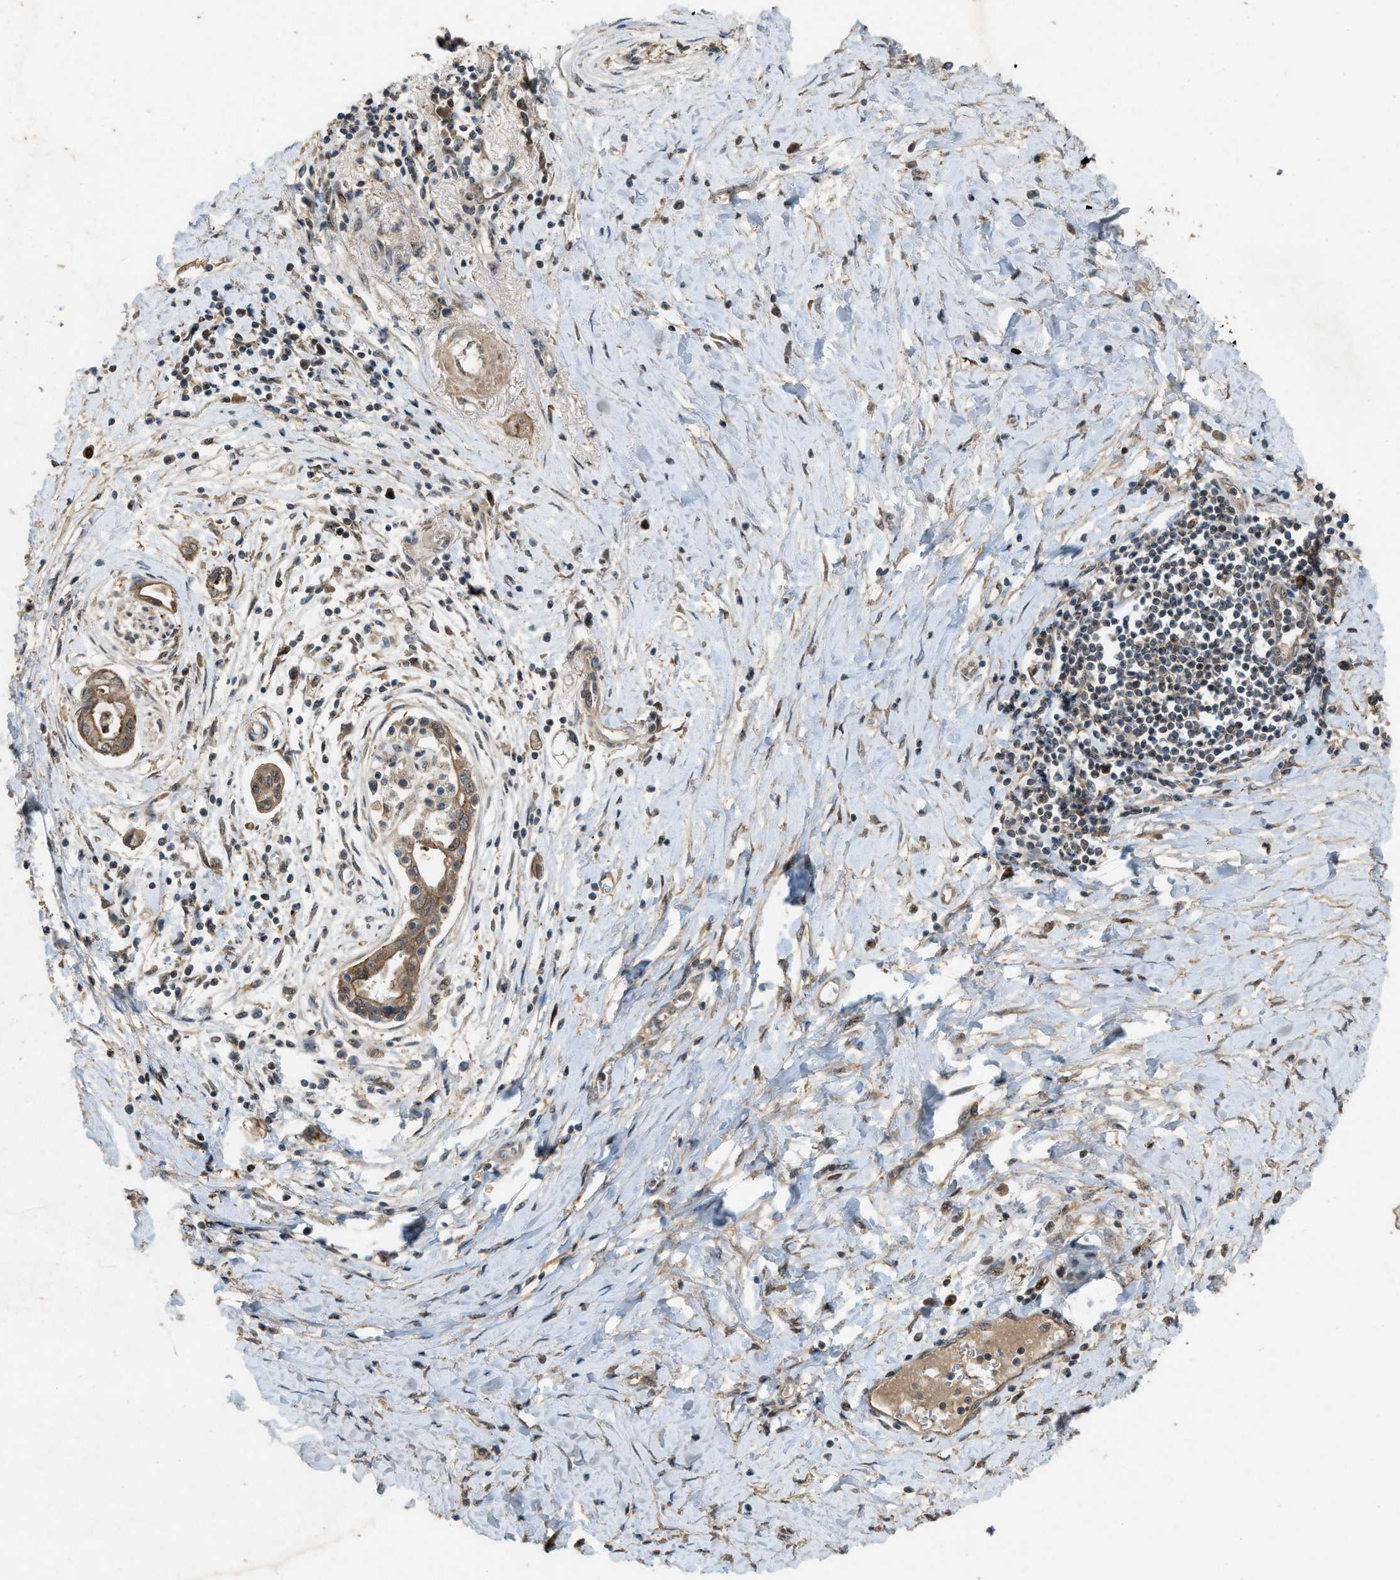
{"staining": {"intensity": "moderate", "quantity": ">75%", "location": "cytoplasmic/membranous"}, "tissue": "pancreatic cancer", "cell_type": "Tumor cells", "image_type": "cancer", "snomed": [{"axis": "morphology", "description": "Adenocarcinoma, NOS"}, {"axis": "topography", "description": "Pancreas"}], "caption": "Brown immunohistochemical staining in pancreatic cancer (adenocarcinoma) demonstrates moderate cytoplasmic/membranous staining in about >75% of tumor cells. The staining was performed using DAB to visualize the protein expression in brown, while the nuclei were stained in blue with hematoxylin (Magnification: 20x).", "gene": "PDP2", "patient": {"sex": "male", "age": 59}}